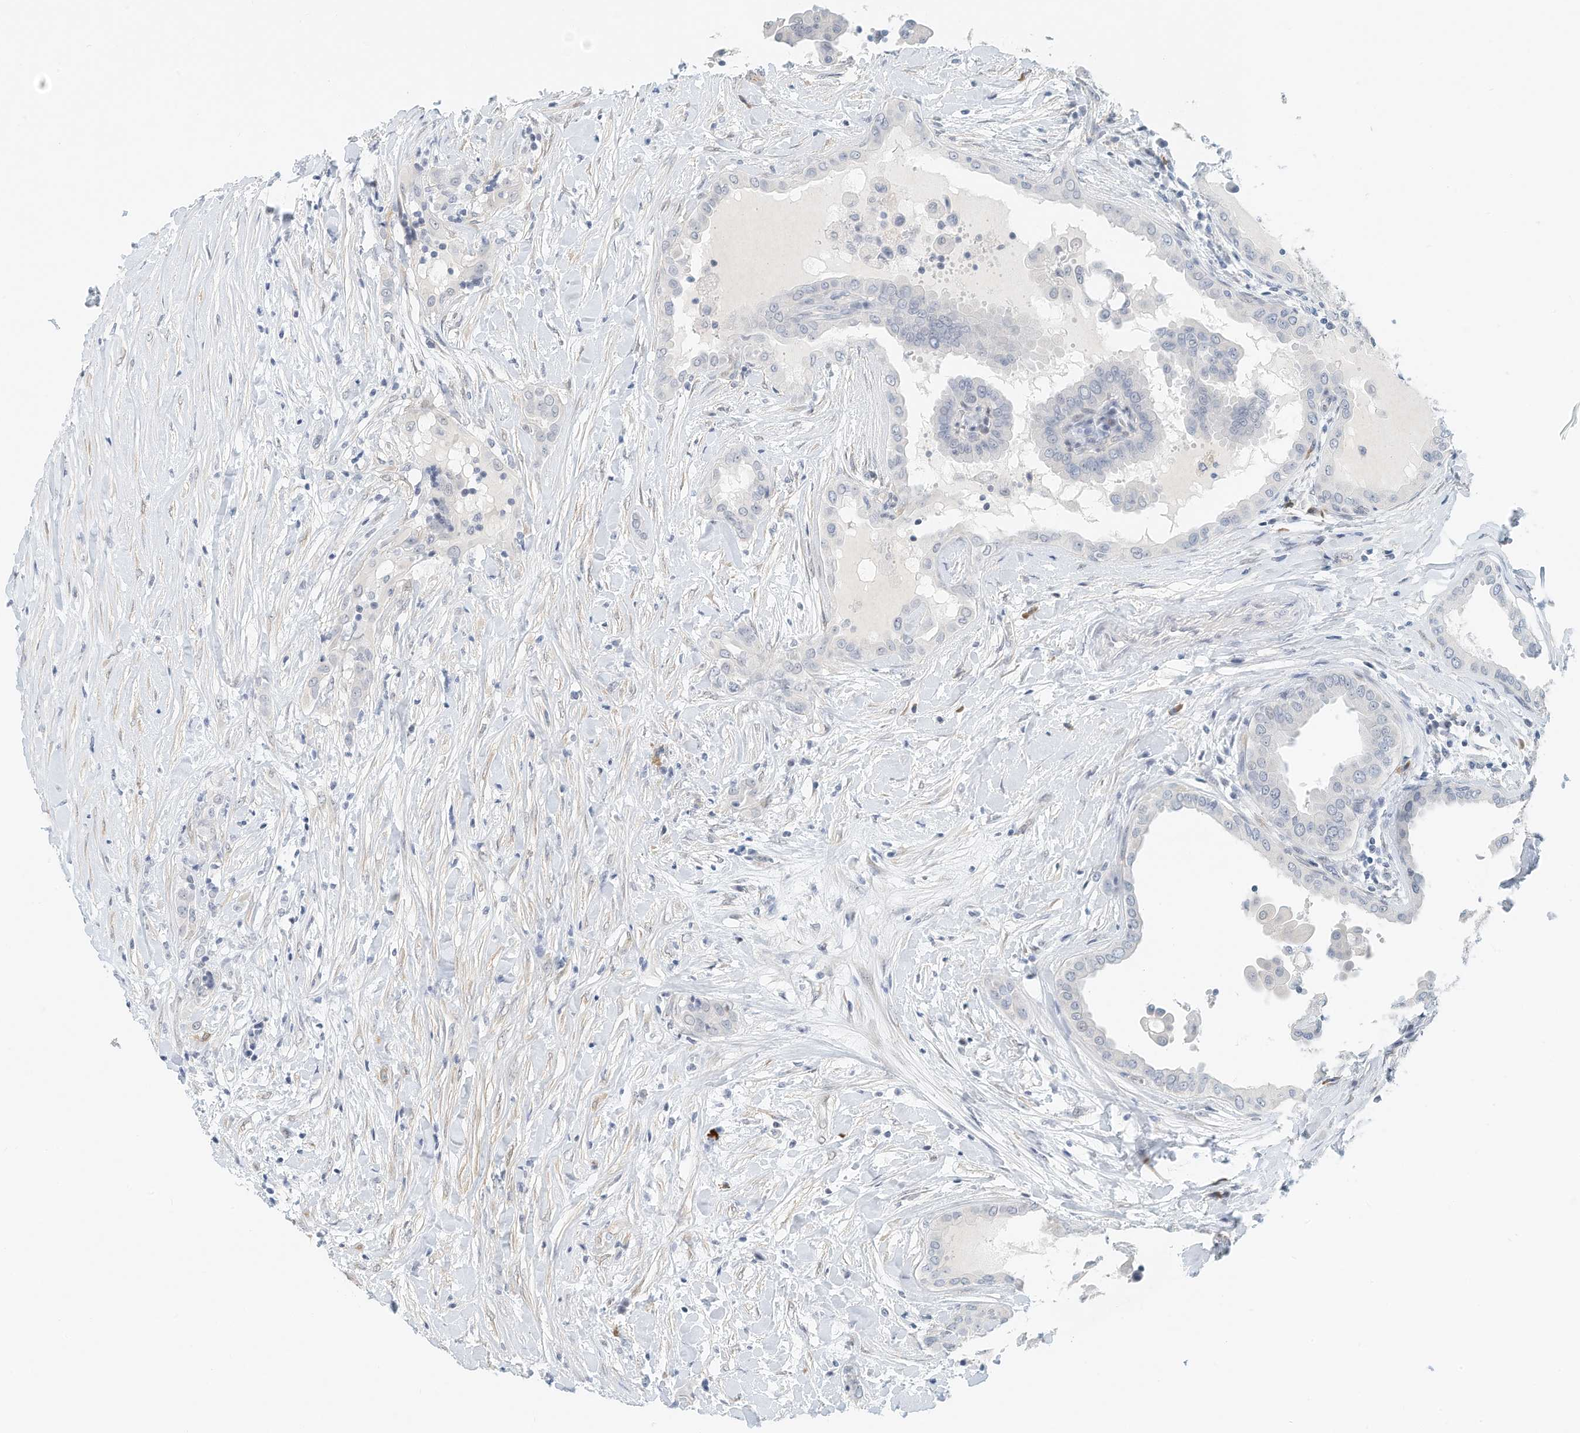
{"staining": {"intensity": "negative", "quantity": "none", "location": "none"}, "tissue": "thyroid cancer", "cell_type": "Tumor cells", "image_type": "cancer", "snomed": [{"axis": "morphology", "description": "Papillary adenocarcinoma, NOS"}, {"axis": "topography", "description": "Thyroid gland"}], "caption": "A histopathology image of human thyroid cancer (papillary adenocarcinoma) is negative for staining in tumor cells. The staining is performed using DAB (3,3'-diaminobenzidine) brown chromogen with nuclei counter-stained in using hematoxylin.", "gene": "ARHGAP28", "patient": {"sex": "male", "age": 33}}